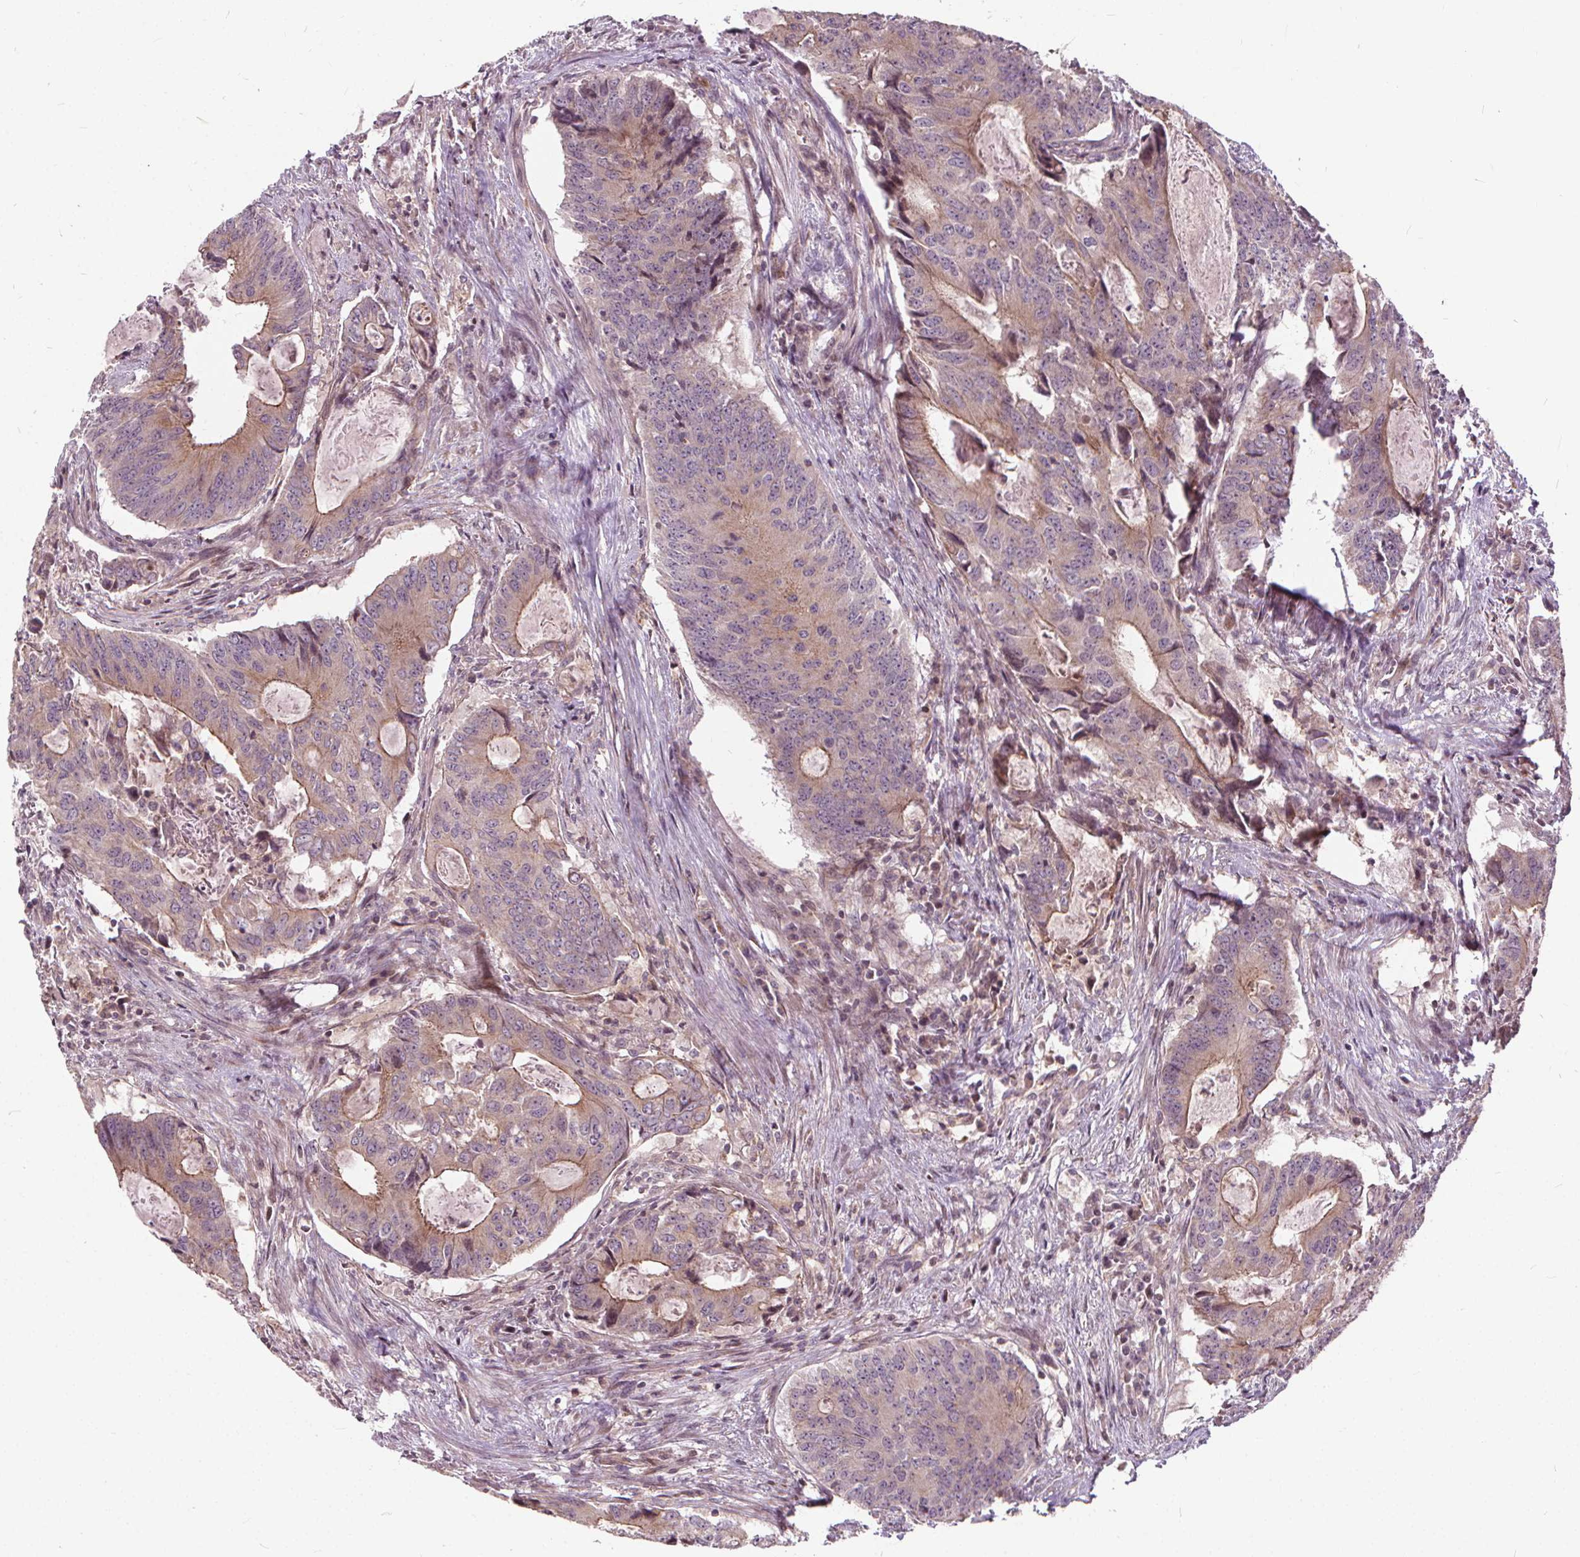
{"staining": {"intensity": "moderate", "quantity": ">75%", "location": "cytoplasmic/membranous"}, "tissue": "colorectal cancer", "cell_type": "Tumor cells", "image_type": "cancer", "snomed": [{"axis": "morphology", "description": "Adenocarcinoma, NOS"}, {"axis": "topography", "description": "Colon"}], "caption": "An image of human colorectal cancer stained for a protein displays moderate cytoplasmic/membranous brown staining in tumor cells. The protein of interest is shown in brown color, while the nuclei are stained blue.", "gene": "INPP5E", "patient": {"sex": "male", "age": 67}}